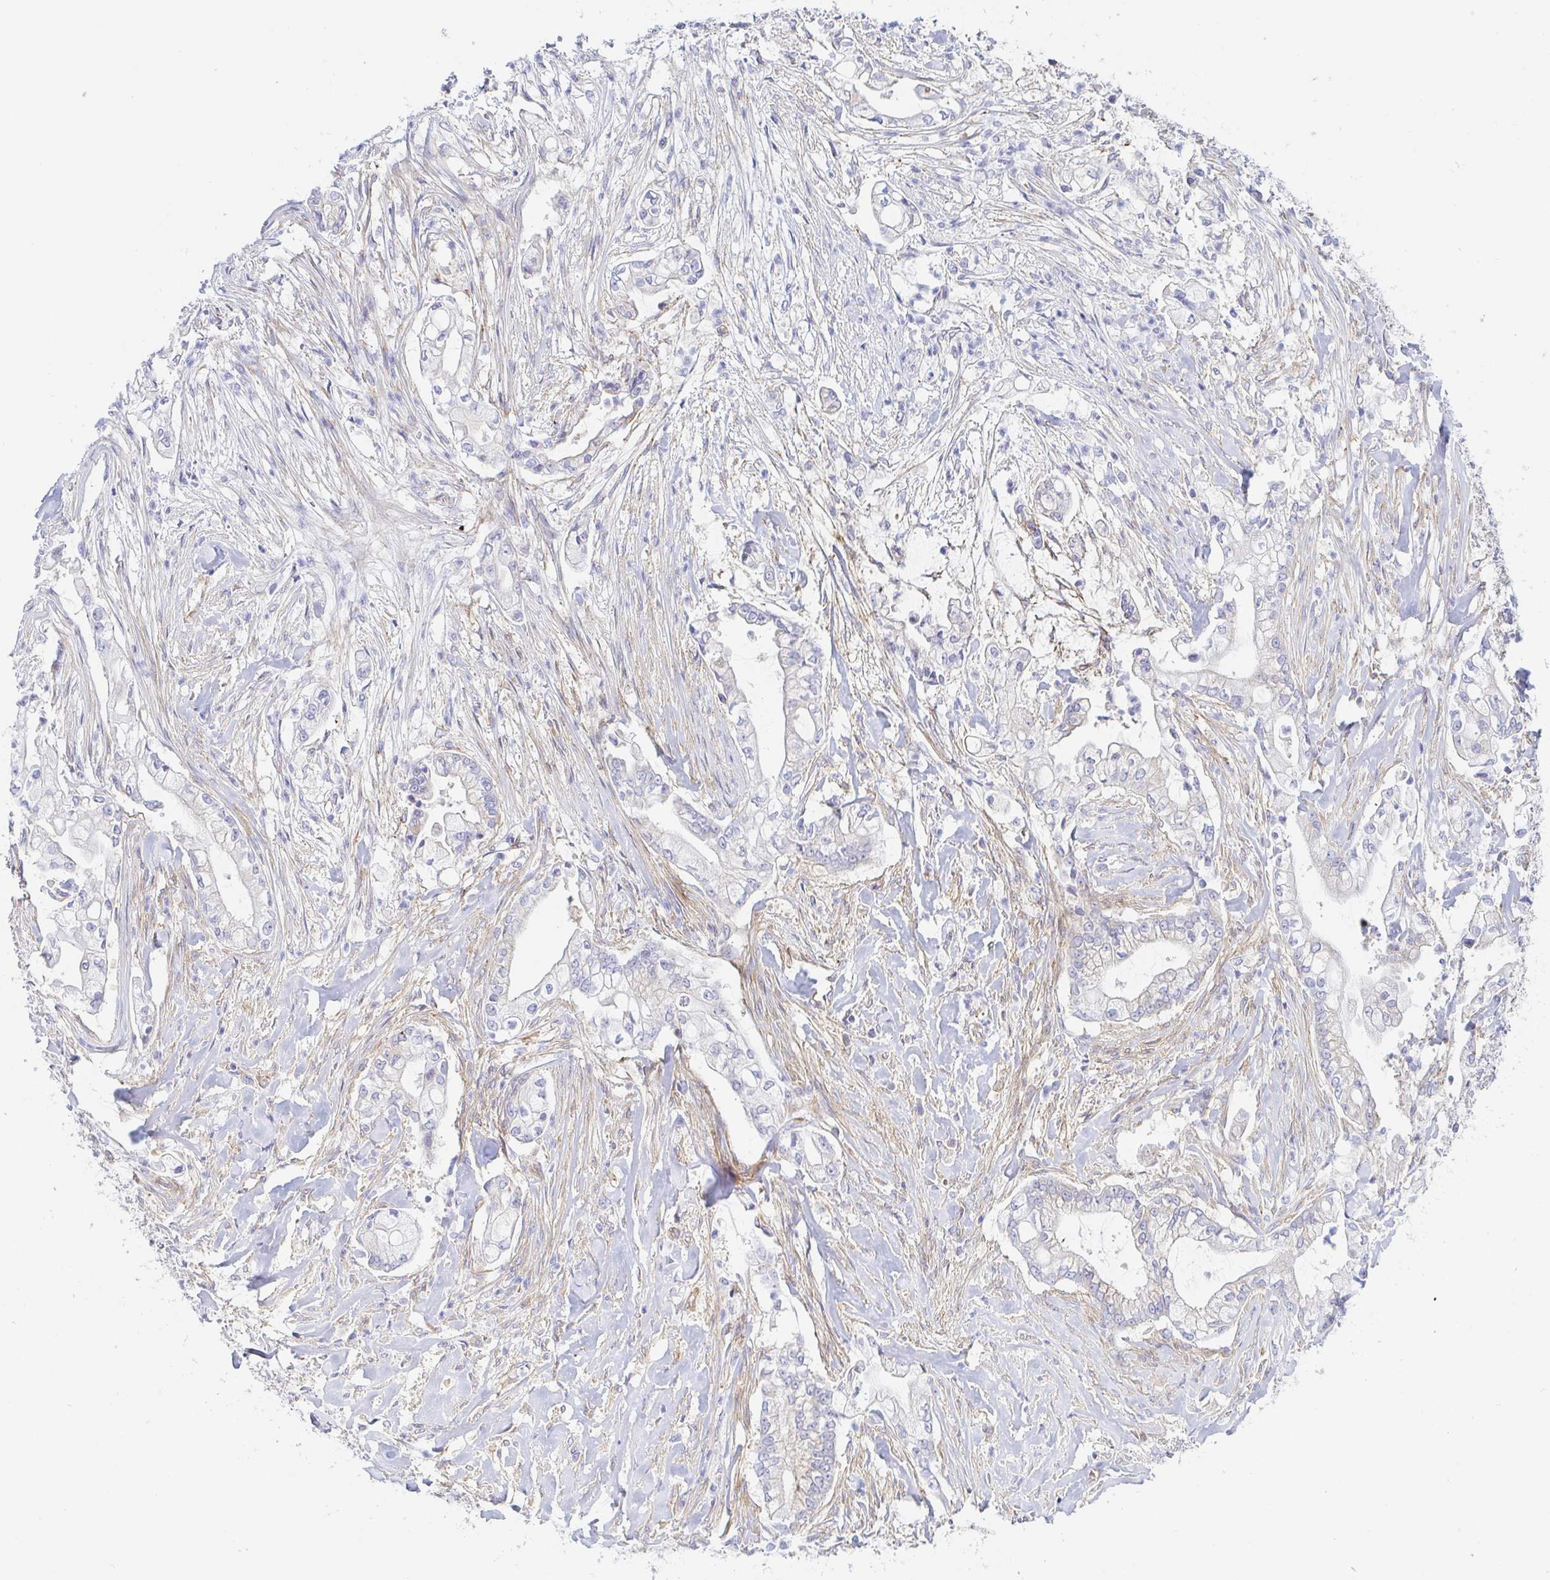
{"staining": {"intensity": "negative", "quantity": "none", "location": "none"}, "tissue": "pancreatic cancer", "cell_type": "Tumor cells", "image_type": "cancer", "snomed": [{"axis": "morphology", "description": "Adenocarcinoma, NOS"}, {"axis": "topography", "description": "Pancreas"}], "caption": "High magnification brightfield microscopy of pancreatic adenocarcinoma stained with DAB (3,3'-diaminobenzidine) (brown) and counterstained with hematoxylin (blue): tumor cells show no significant staining.", "gene": "ARL4D", "patient": {"sex": "female", "age": 69}}